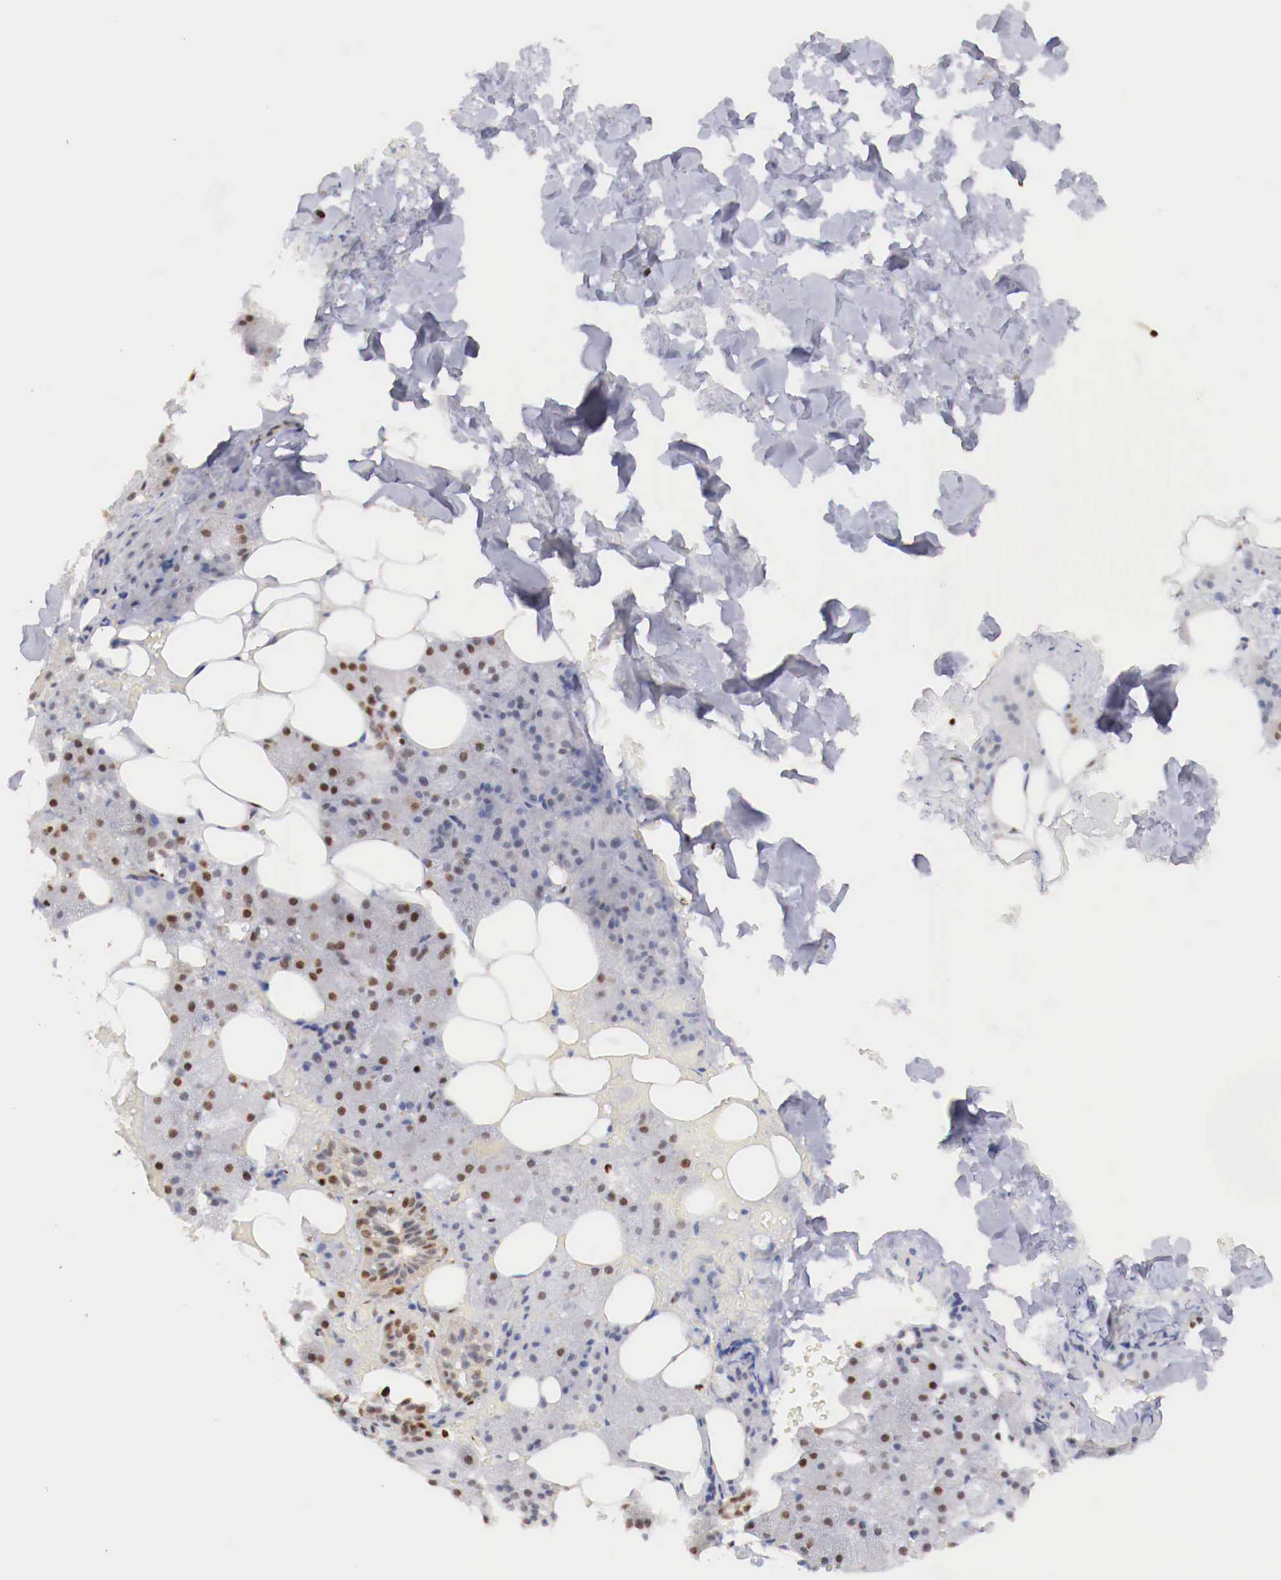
{"staining": {"intensity": "moderate", "quantity": ">75%", "location": "nuclear"}, "tissue": "salivary gland", "cell_type": "Glandular cells", "image_type": "normal", "snomed": [{"axis": "morphology", "description": "Normal tissue, NOS"}, {"axis": "topography", "description": "Salivary gland"}], "caption": "This is an image of immunohistochemistry staining of benign salivary gland, which shows moderate positivity in the nuclear of glandular cells.", "gene": "MAX", "patient": {"sex": "female", "age": 55}}